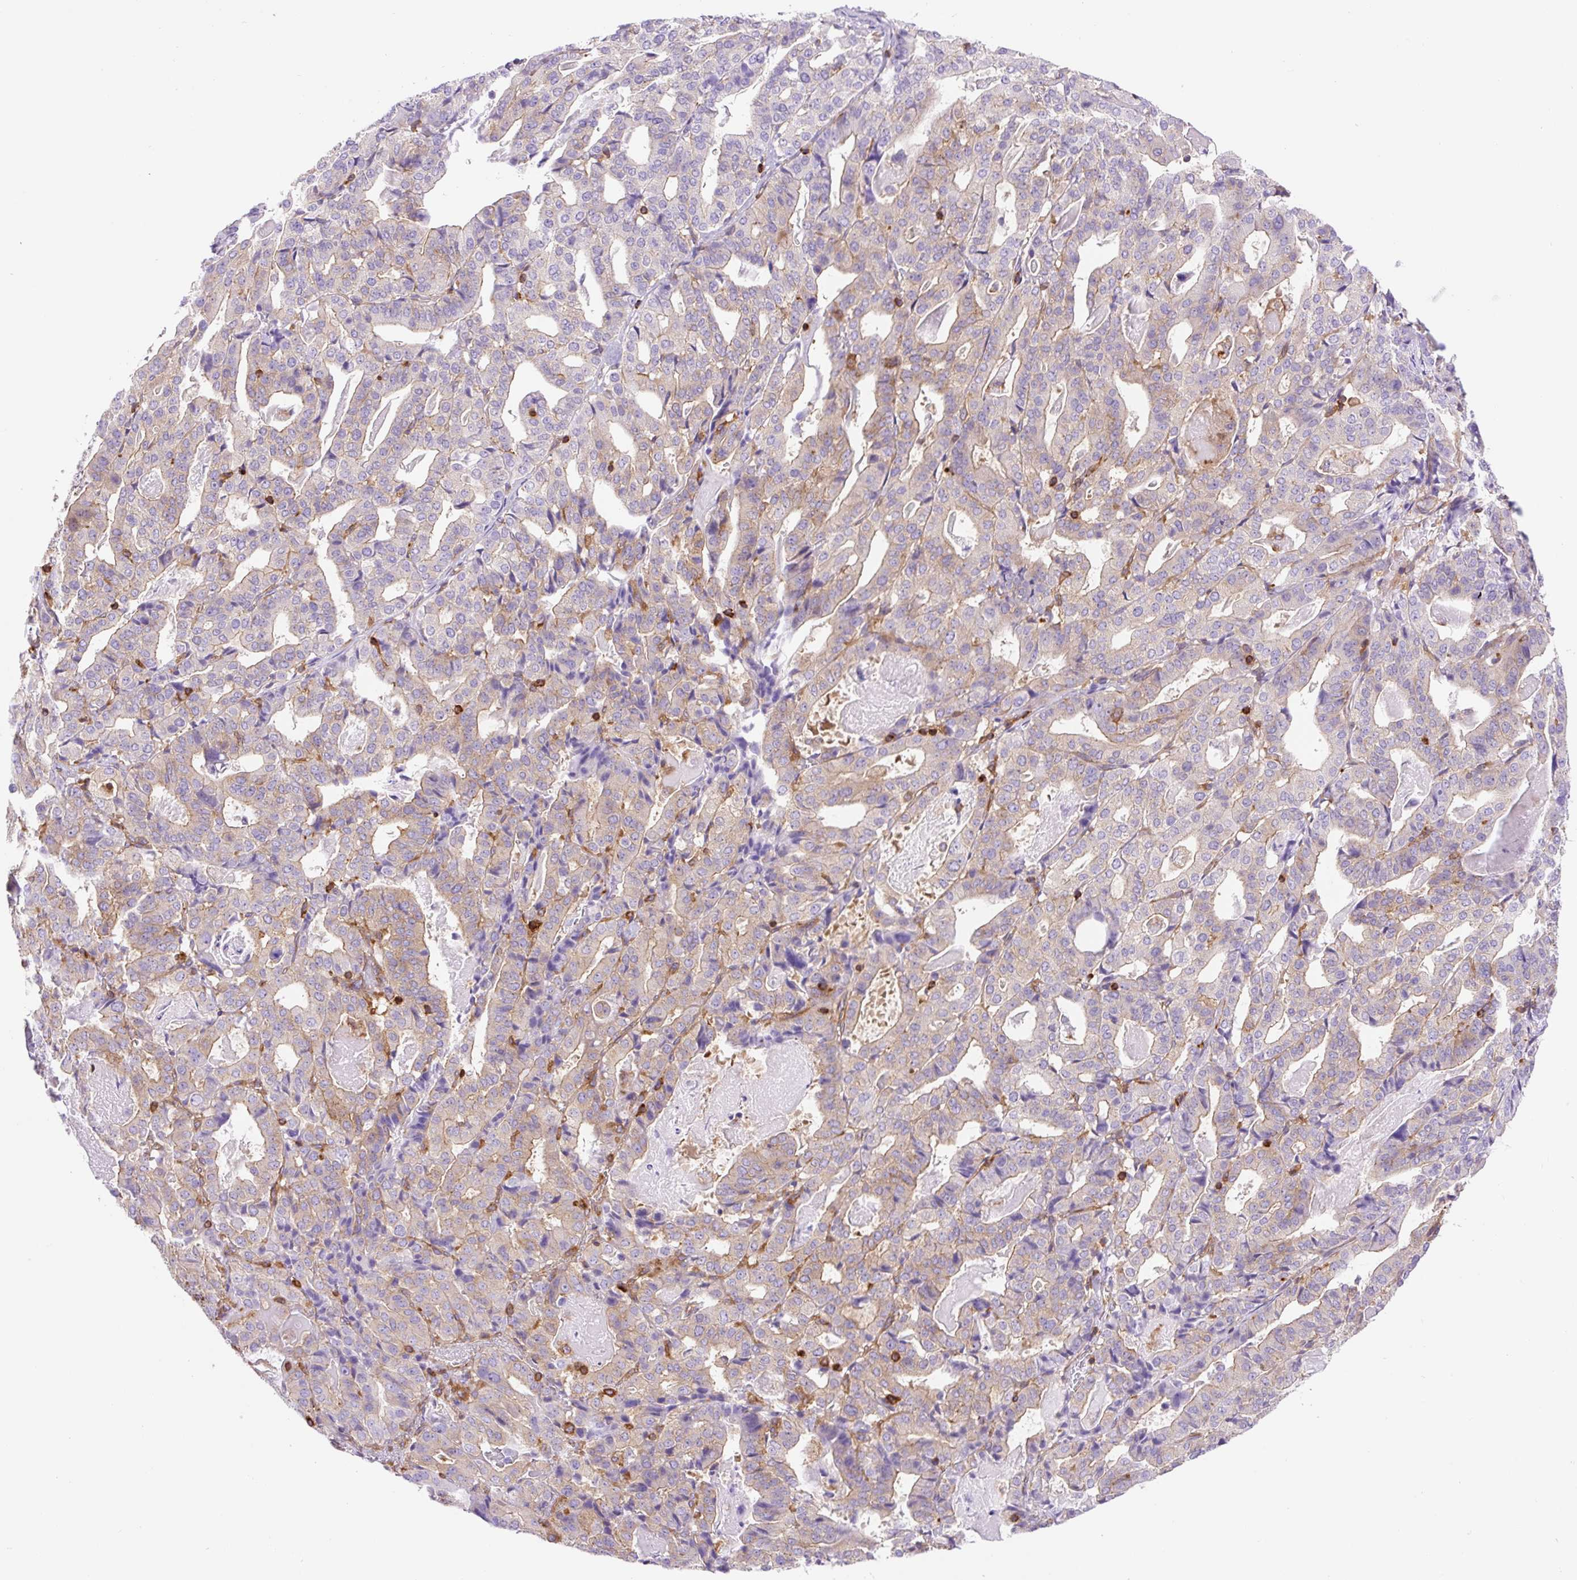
{"staining": {"intensity": "moderate", "quantity": "<25%", "location": "cytoplasmic/membranous"}, "tissue": "stomach cancer", "cell_type": "Tumor cells", "image_type": "cancer", "snomed": [{"axis": "morphology", "description": "Adenocarcinoma, NOS"}, {"axis": "topography", "description": "Stomach"}], "caption": "Immunohistochemical staining of stomach cancer (adenocarcinoma) displays low levels of moderate cytoplasmic/membranous protein expression in about <25% of tumor cells.", "gene": "DNM2", "patient": {"sex": "male", "age": 48}}